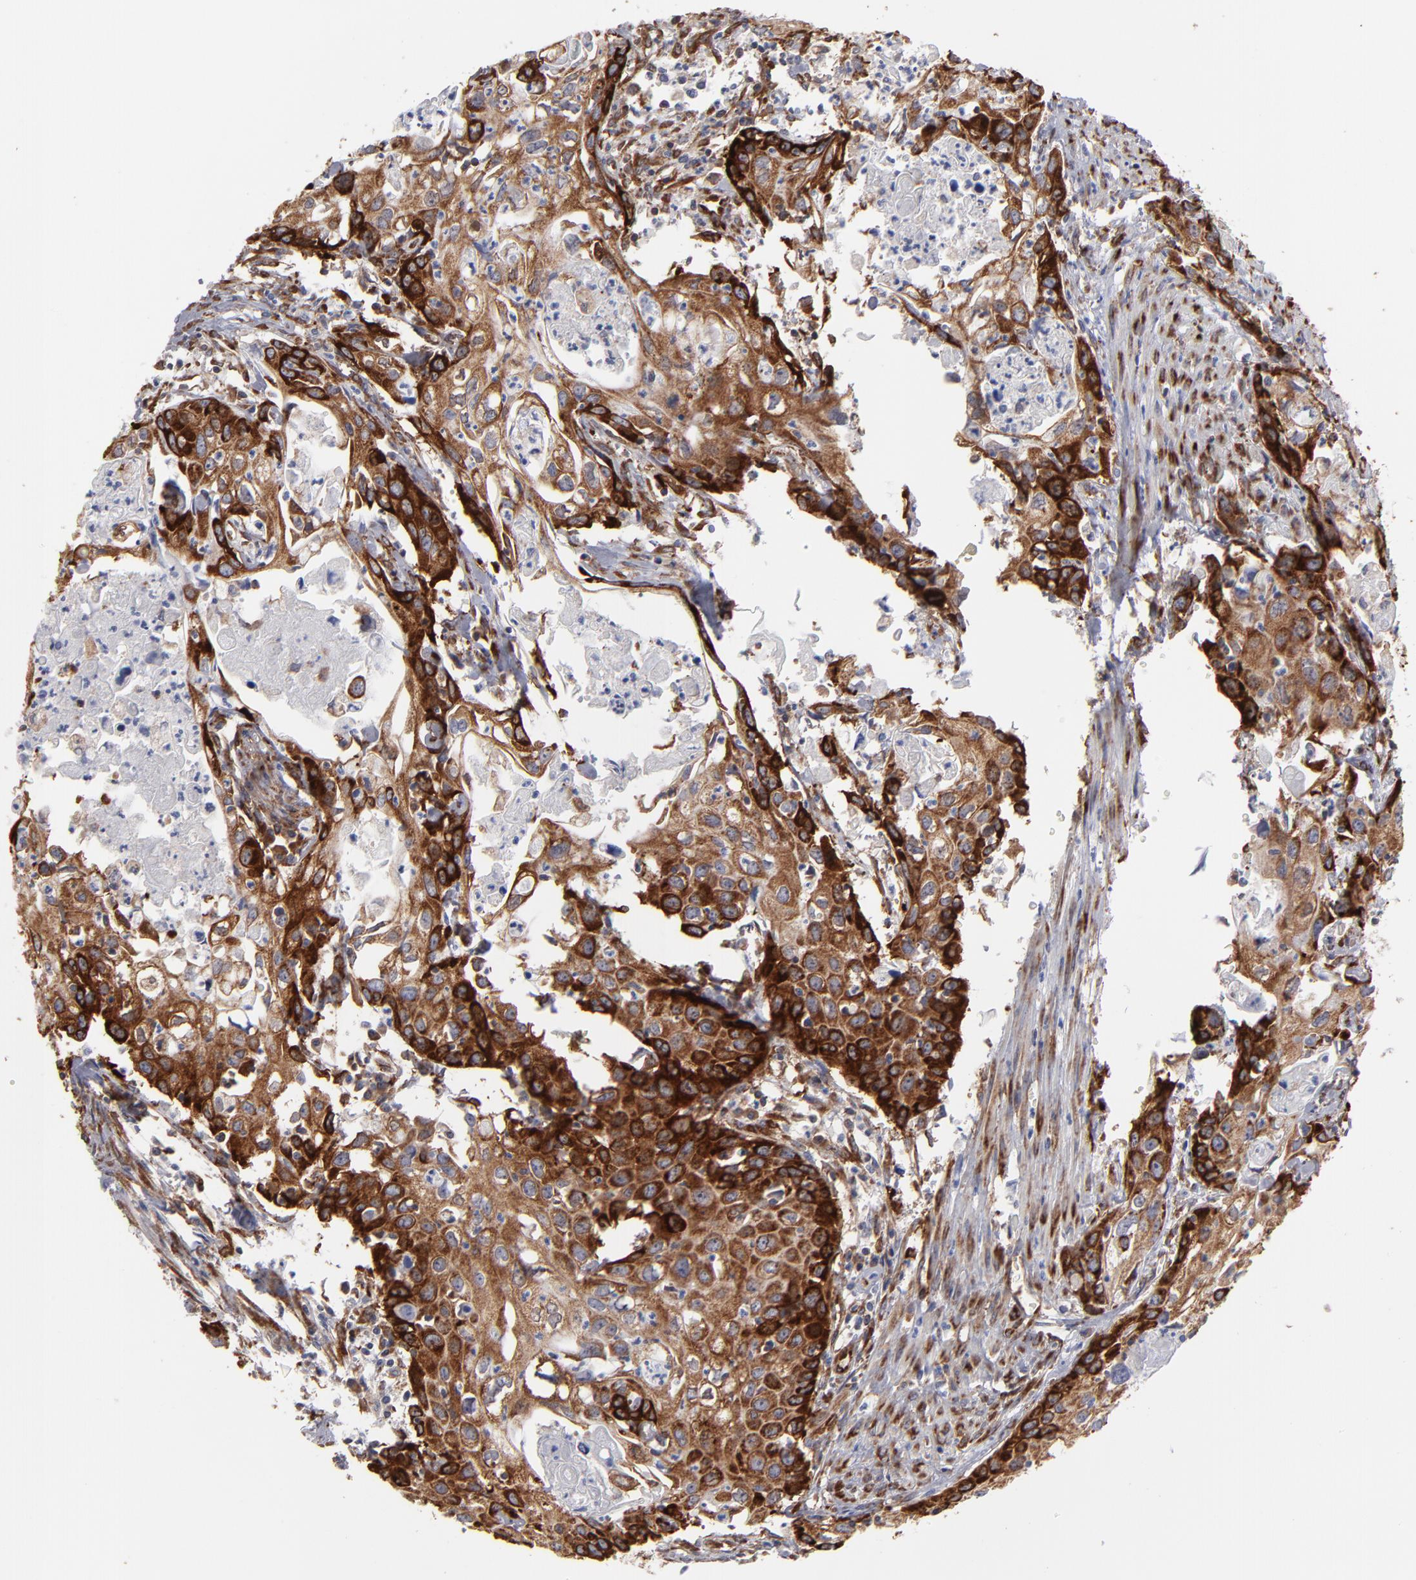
{"staining": {"intensity": "strong", "quantity": ">75%", "location": "cytoplasmic/membranous"}, "tissue": "urothelial cancer", "cell_type": "Tumor cells", "image_type": "cancer", "snomed": [{"axis": "morphology", "description": "Urothelial carcinoma, High grade"}, {"axis": "topography", "description": "Urinary bladder"}], "caption": "Immunohistochemistry micrograph of human urothelial cancer stained for a protein (brown), which displays high levels of strong cytoplasmic/membranous positivity in about >75% of tumor cells.", "gene": "KTN1", "patient": {"sex": "male", "age": 54}}